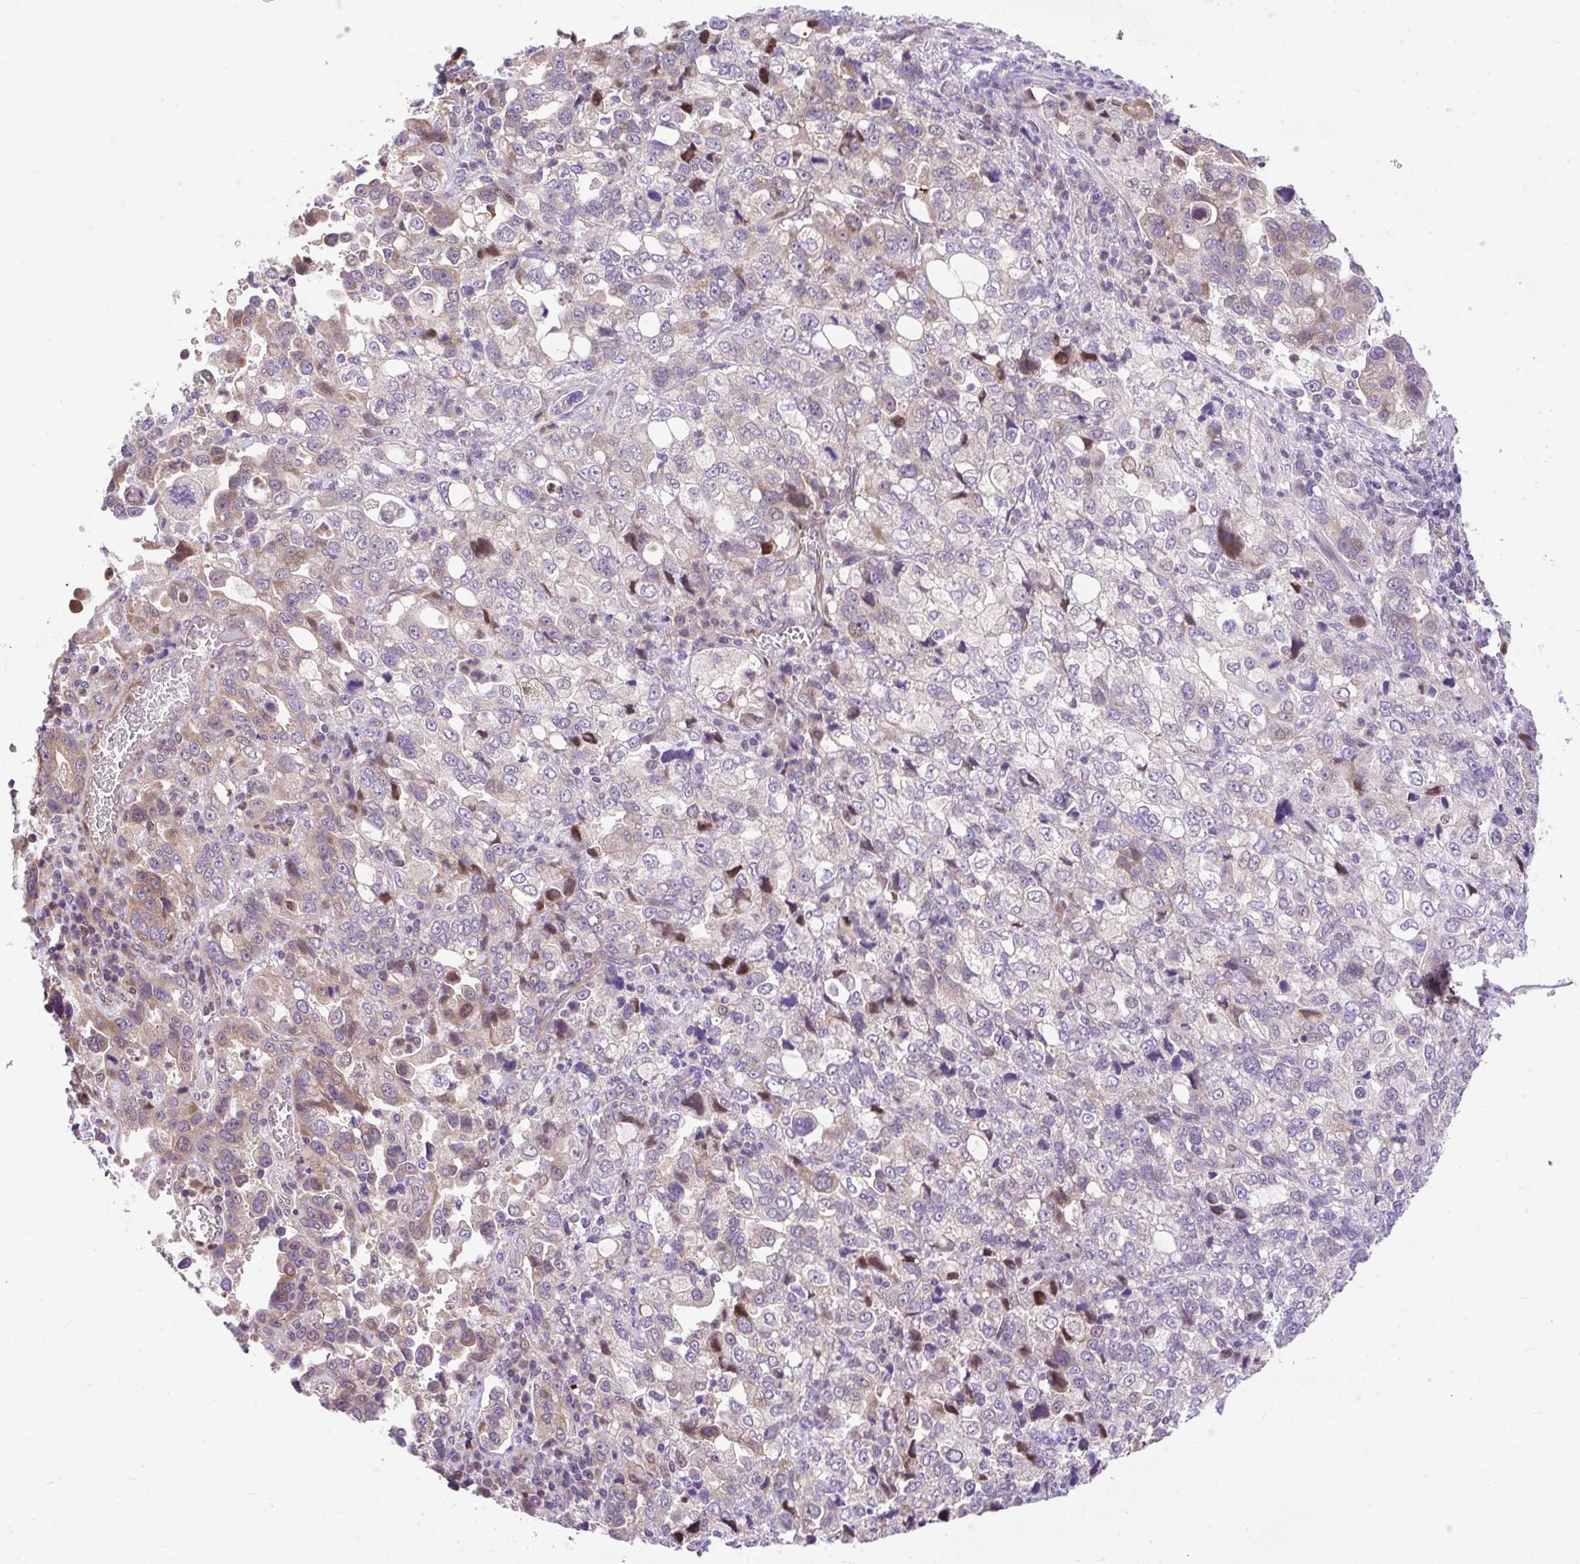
{"staining": {"intensity": "moderate", "quantity": "25%-75%", "location": "cytoplasmic/membranous,nuclear"}, "tissue": "stomach cancer", "cell_type": "Tumor cells", "image_type": "cancer", "snomed": [{"axis": "morphology", "description": "Adenocarcinoma, NOS"}, {"axis": "topography", "description": "Stomach, upper"}], "caption": "DAB (3,3'-diaminobenzidine) immunohistochemical staining of stomach adenocarcinoma reveals moderate cytoplasmic/membranous and nuclear protein positivity in about 25%-75% of tumor cells. The protein of interest is stained brown, and the nuclei are stained in blue (DAB IHC with brightfield microscopy, high magnification).", "gene": "CHIA", "patient": {"sex": "female", "age": 81}}